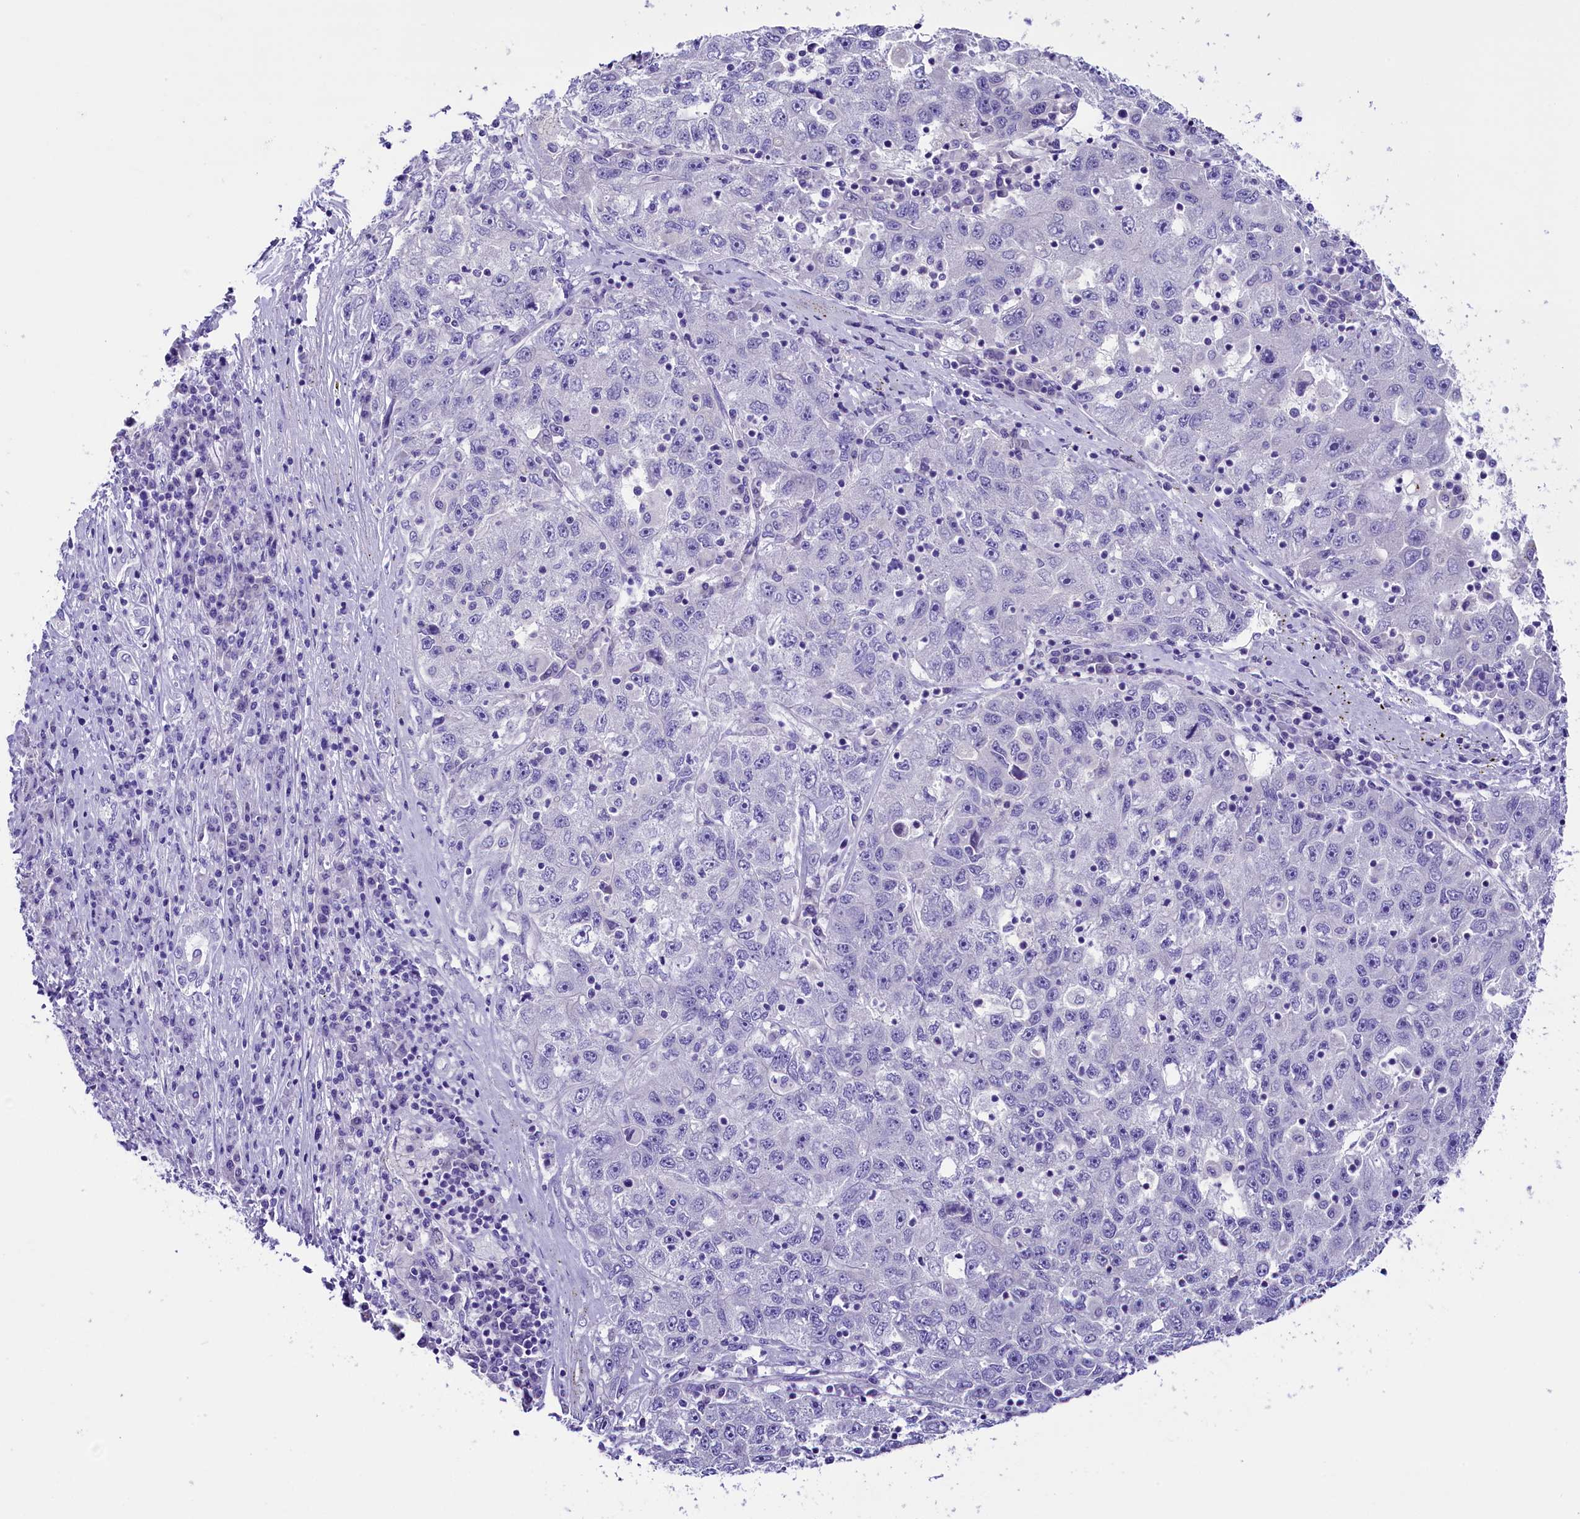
{"staining": {"intensity": "negative", "quantity": "none", "location": "none"}, "tissue": "liver cancer", "cell_type": "Tumor cells", "image_type": "cancer", "snomed": [{"axis": "morphology", "description": "Carcinoma, Hepatocellular, NOS"}, {"axis": "topography", "description": "Liver"}], "caption": "Immunohistochemistry of human liver cancer reveals no positivity in tumor cells.", "gene": "SKIDA1", "patient": {"sex": "male", "age": 49}}